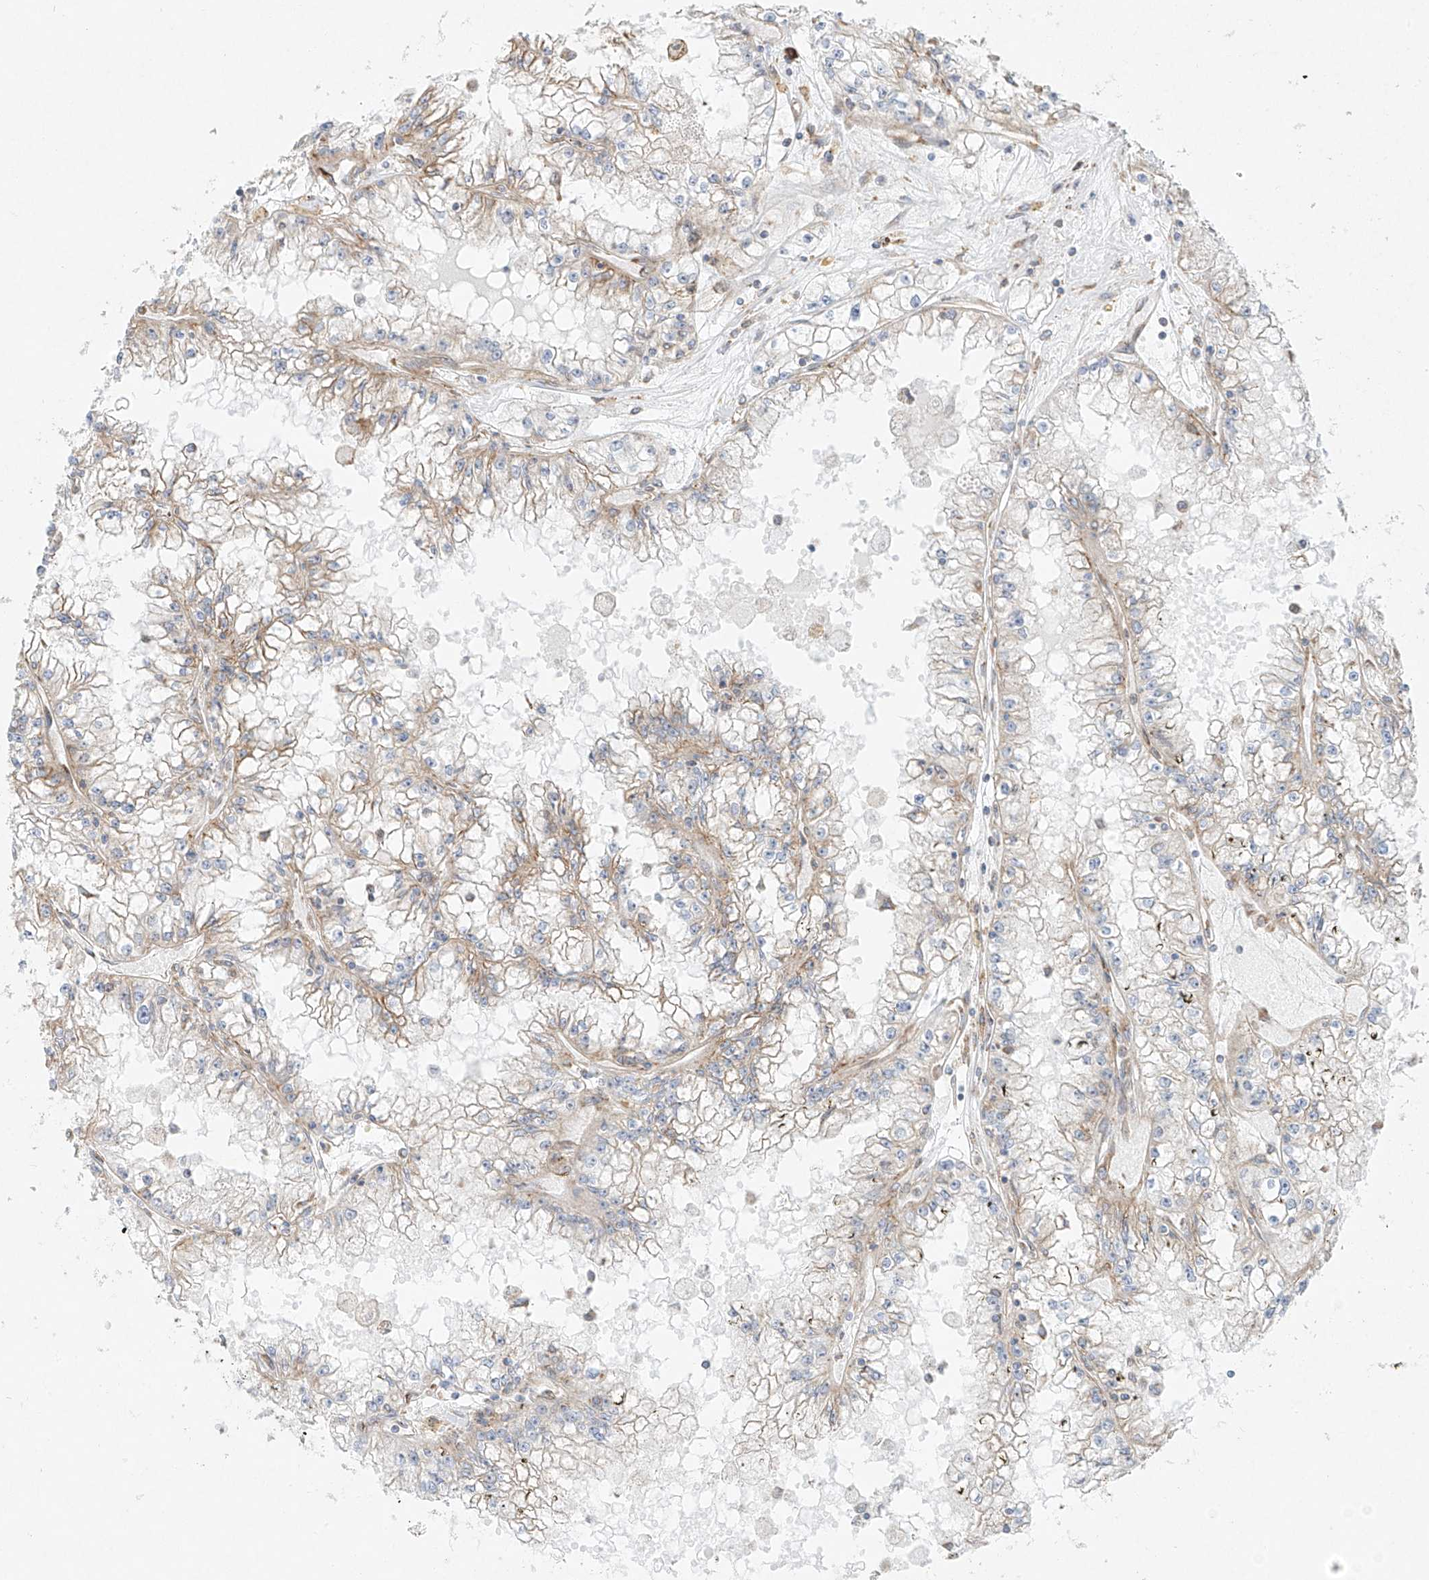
{"staining": {"intensity": "weak", "quantity": "25%-75%", "location": "cytoplasmic/membranous"}, "tissue": "renal cancer", "cell_type": "Tumor cells", "image_type": "cancer", "snomed": [{"axis": "morphology", "description": "Adenocarcinoma, NOS"}, {"axis": "topography", "description": "Kidney"}], "caption": "Immunohistochemistry image of adenocarcinoma (renal) stained for a protein (brown), which shows low levels of weak cytoplasmic/membranous expression in approximately 25%-75% of tumor cells.", "gene": "EIPR1", "patient": {"sex": "male", "age": 56}}